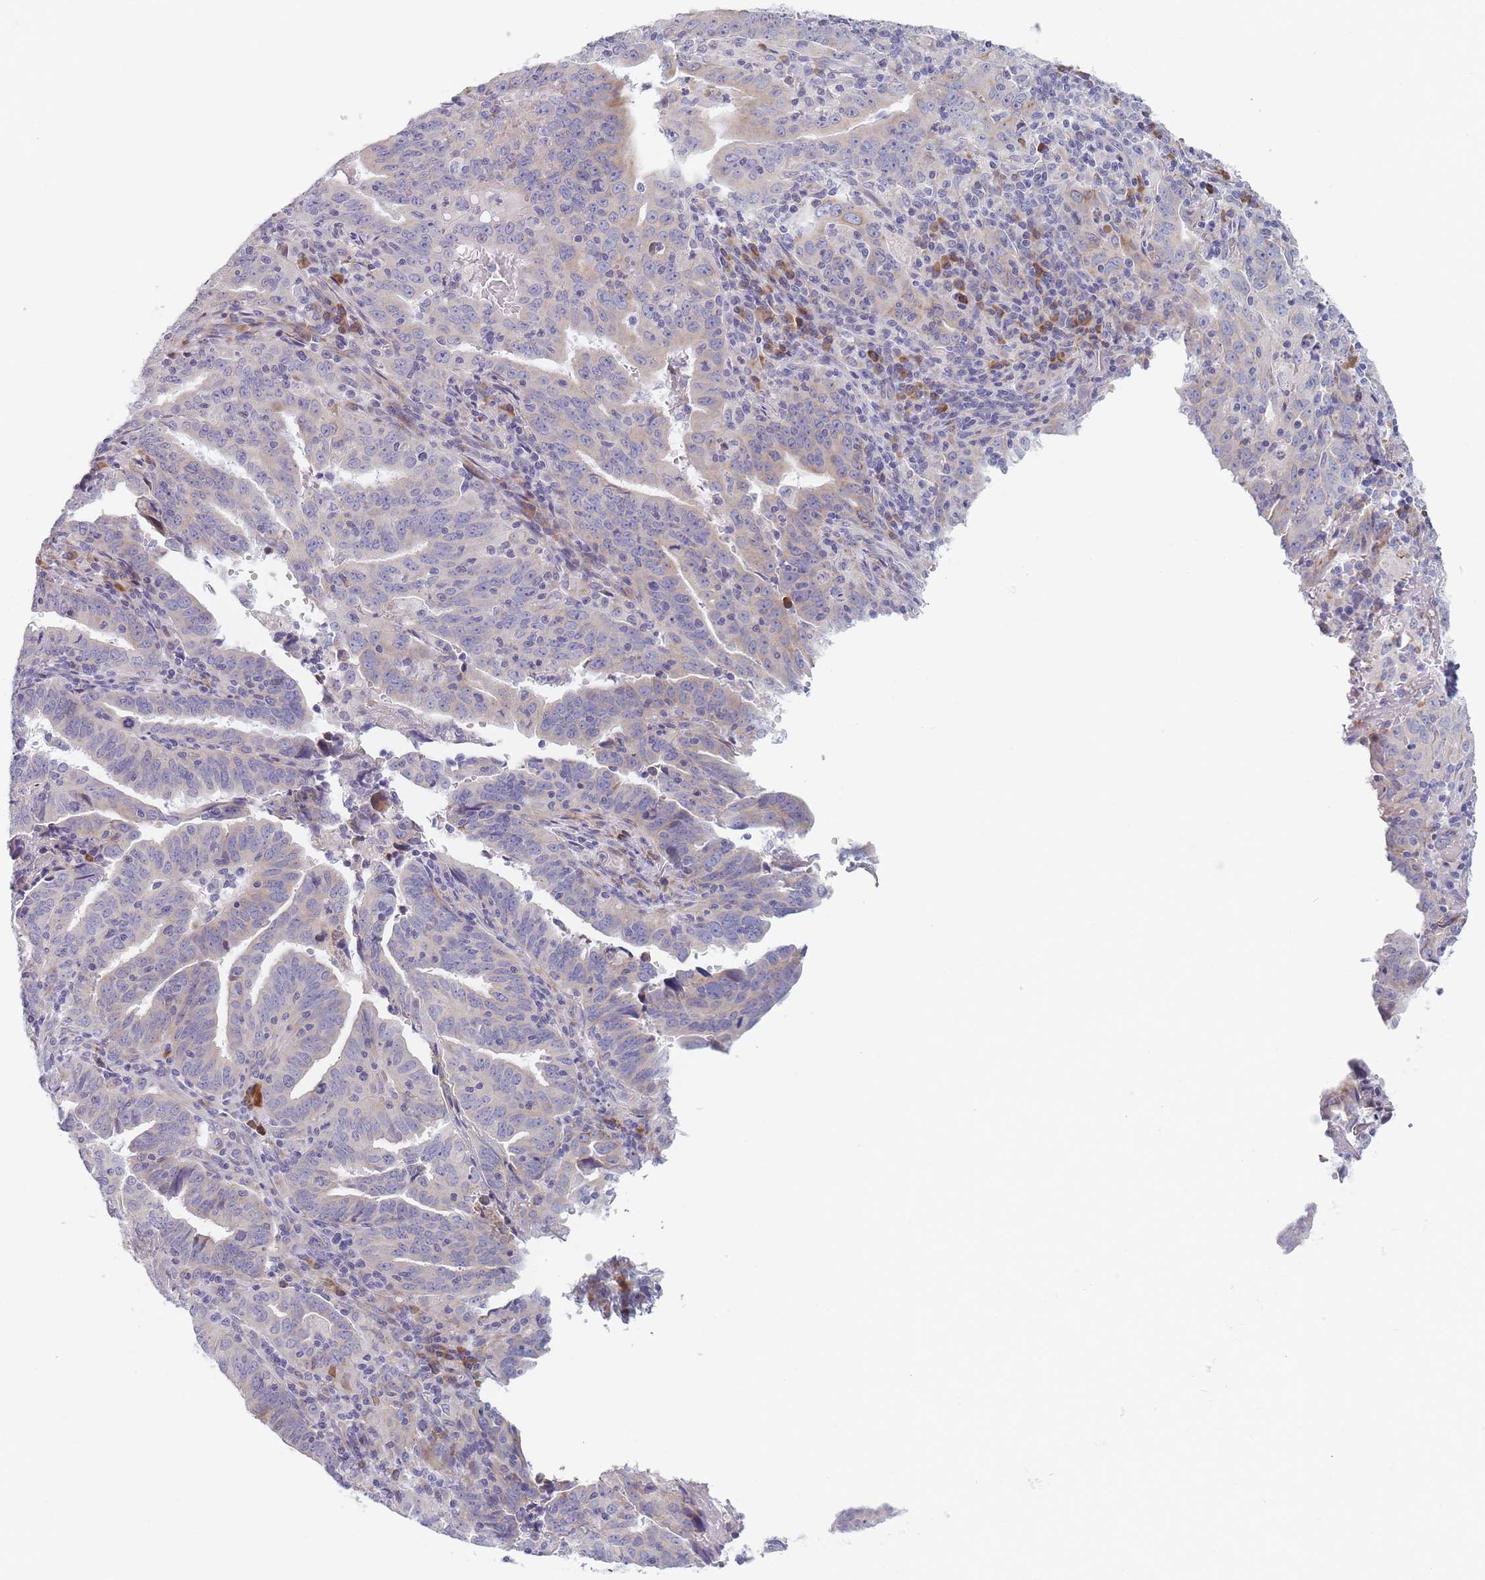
{"staining": {"intensity": "negative", "quantity": "none", "location": "none"}, "tissue": "endometrial cancer", "cell_type": "Tumor cells", "image_type": "cancer", "snomed": [{"axis": "morphology", "description": "Adenocarcinoma, NOS"}, {"axis": "topography", "description": "Endometrium"}], "caption": "The photomicrograph exhibits no significant expression in tumor cells of endometrial cancer.", "gene": "SPATS1", "patient": {"sex": "female", "age": 60}}